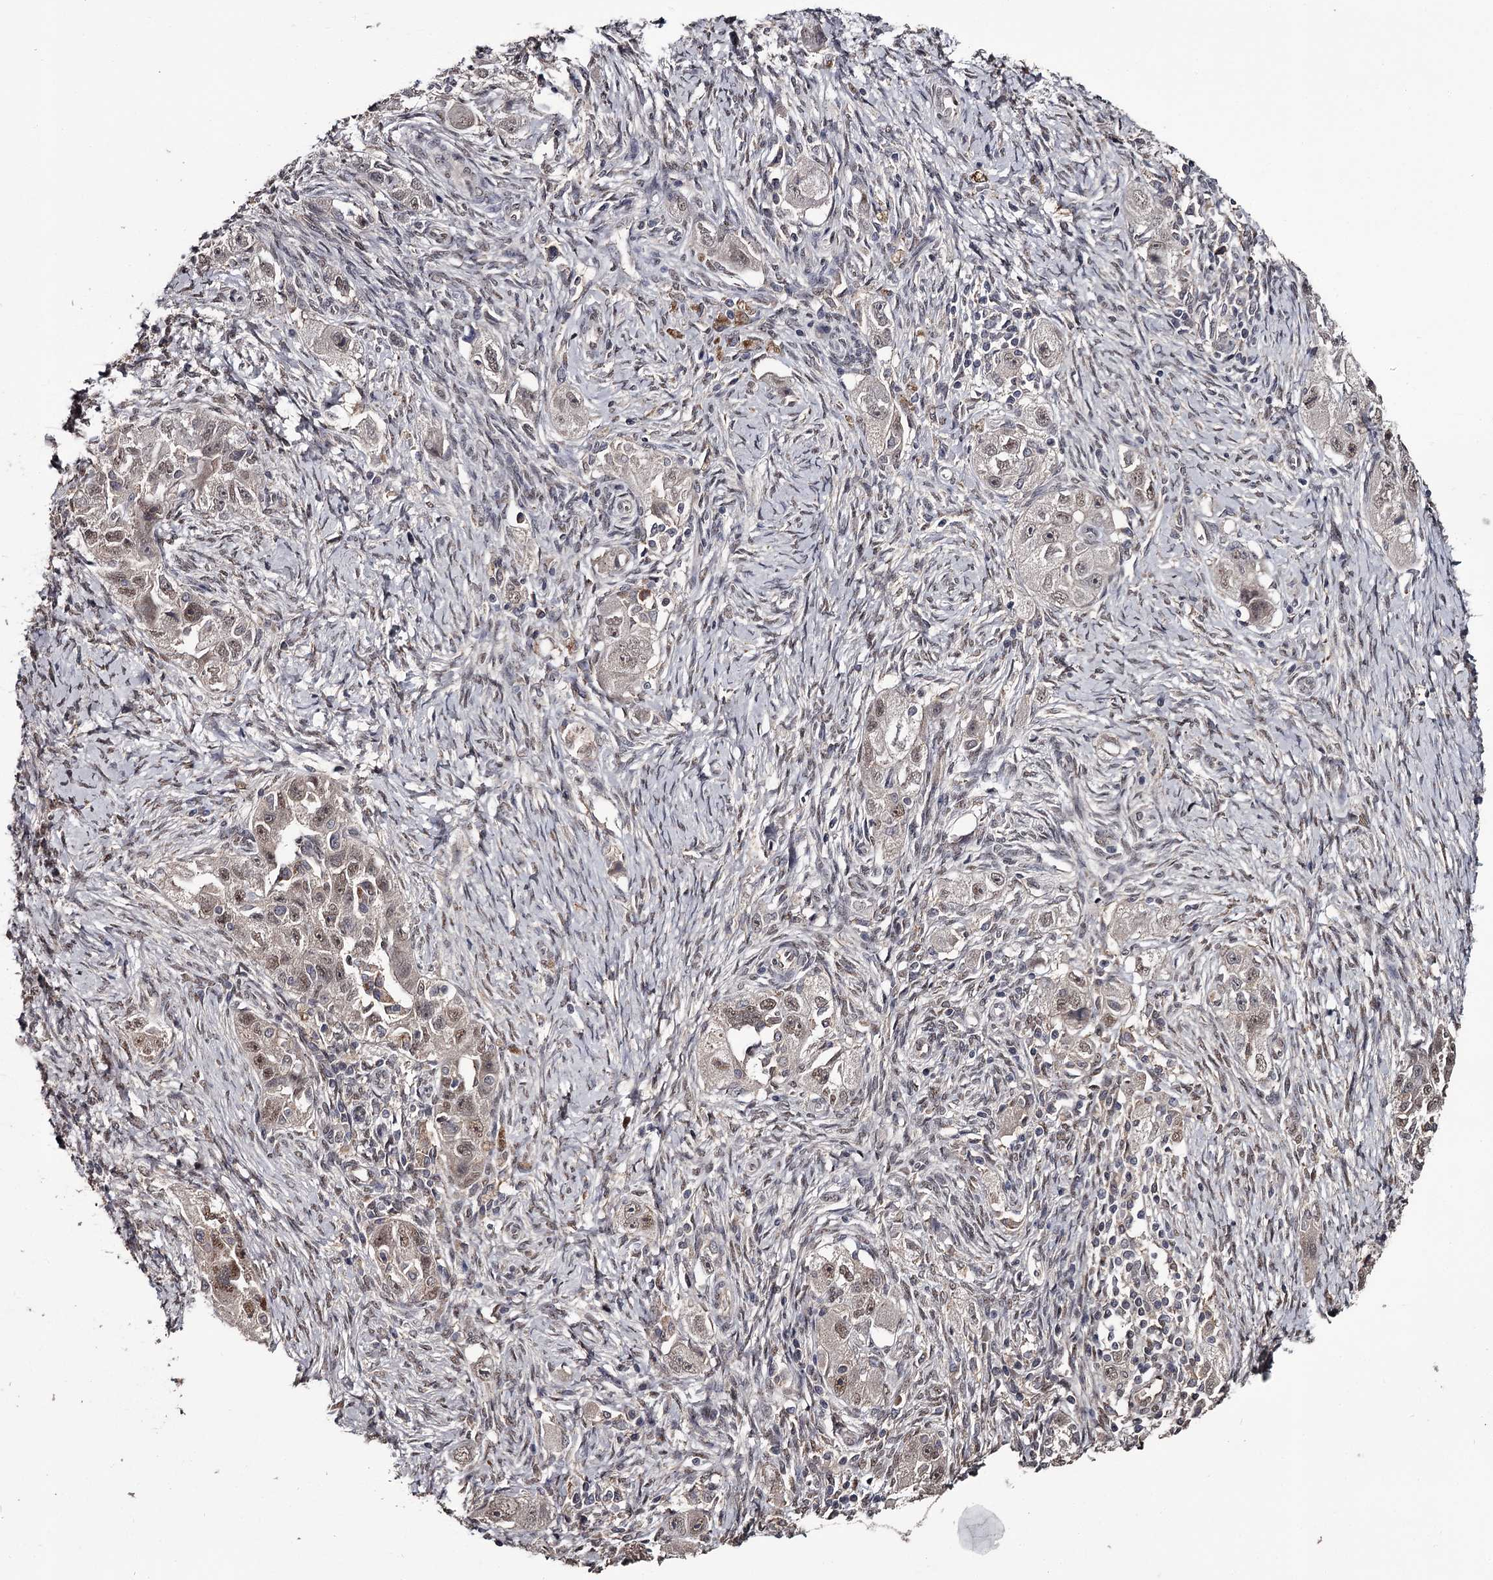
{"staining": {"intensity": "moderate", "quantity": ">75%", "location": "nuclear"}, "tissue": "ovarian cancer", "cell_type": "Tumor cells", "image_type": "cancer", "snomed": [{"axis": "morphology", "description": "Carcinoma, NOS"}, {"axis": "morphology", "description": "Cystadenocarcinoma, serous, NOS"}, {"axis": "topography", "description": "Ovary"}], "caption": "Ovarian serous cystadenocarcinoma tissue exhibits moderate nuclear positivity in about >75% of tumor cells", "gene": "PRPF40B", "patient": {"sex": "female", "age": 69}}